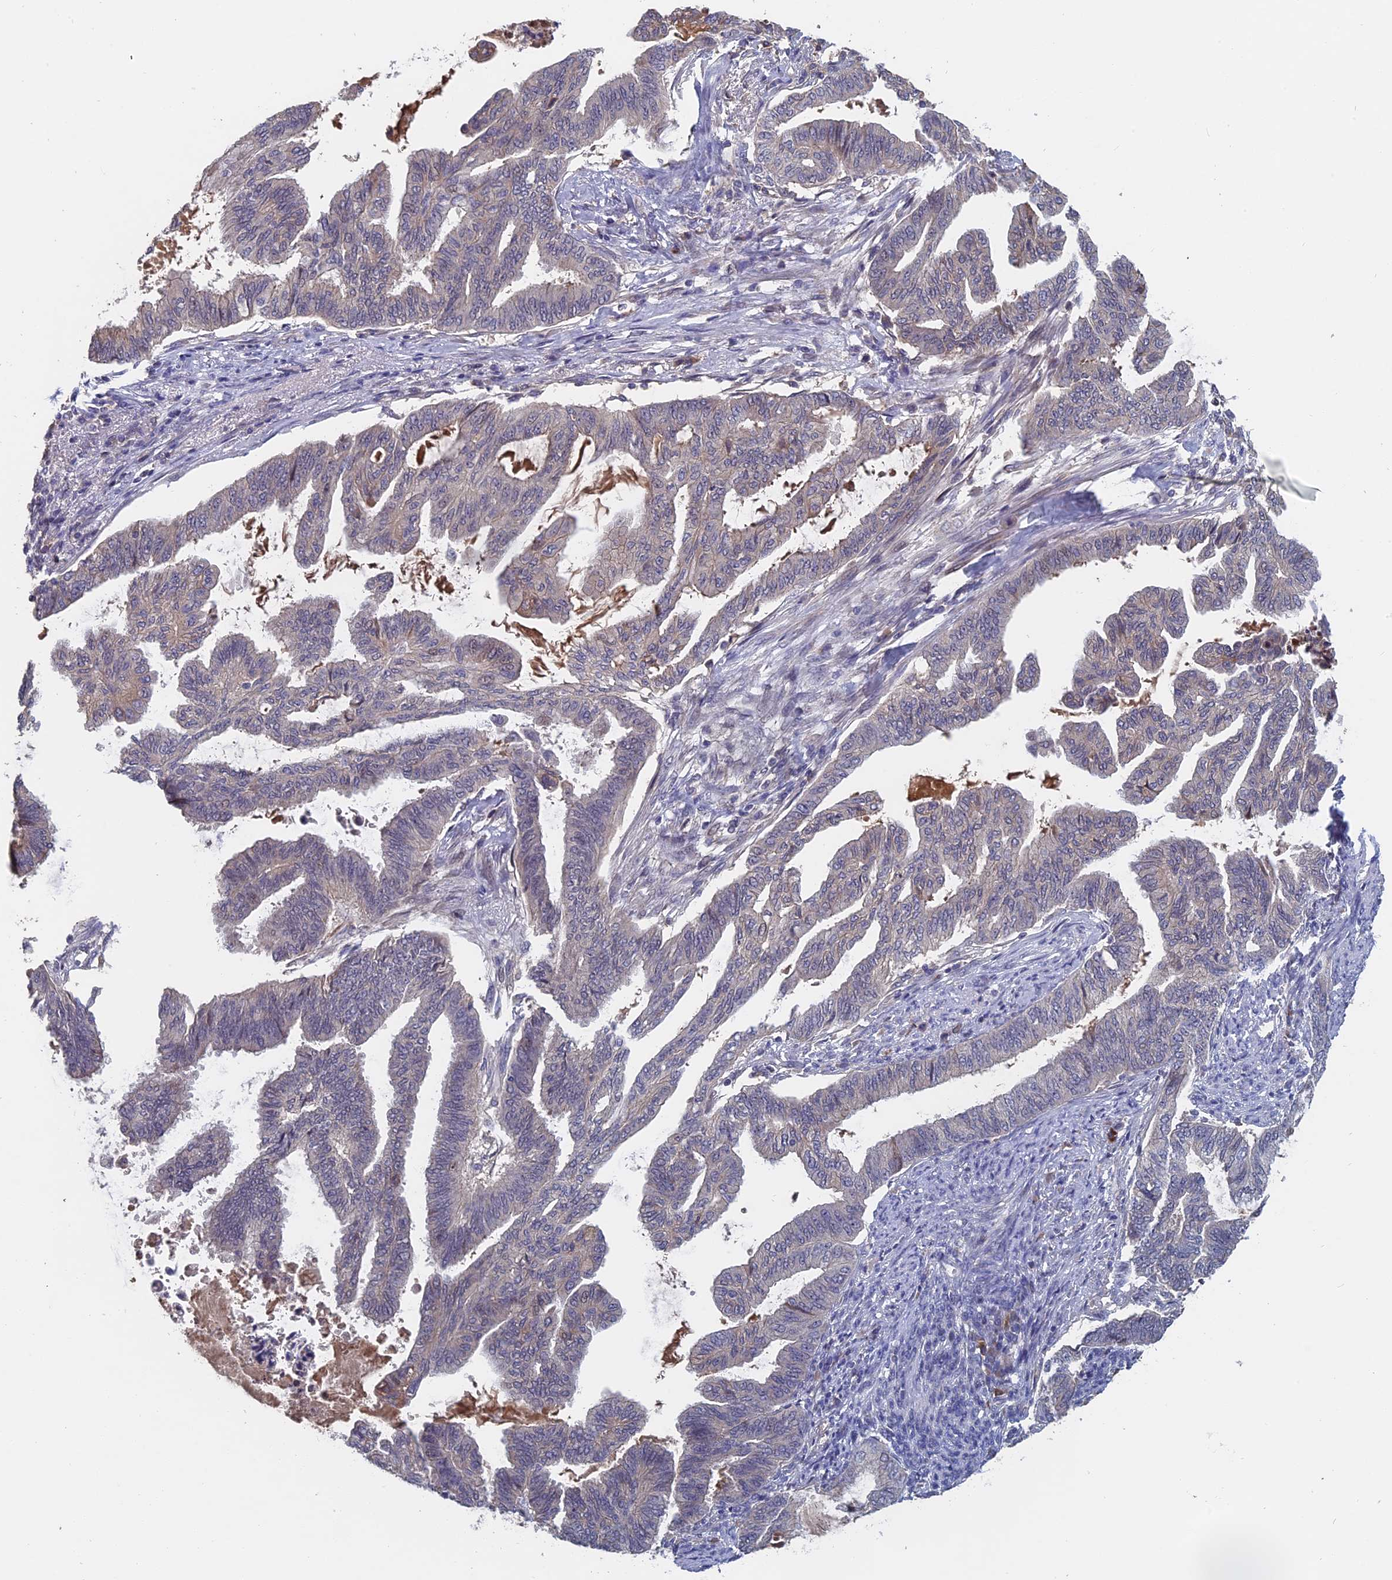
{"staining": {"intensity": "negative", "quantity": "none", "location": "none"}, "tissue": "endometrial cancer", "cell_type": "Tumor cells", "image_type": "cancer", "snomed": [{"axis": "morphology", "description": "Adenocarcinoma, NOS"}, {"axis": "topography", "description": "Endometrium"}], "caption": "Endometrial adenocarcinoma stained for a protein using immunohistochemistry demonstrates no expression tumor cells.", "gene": "SLC33A1", "patient": {"sex": "female", "age": 86}}